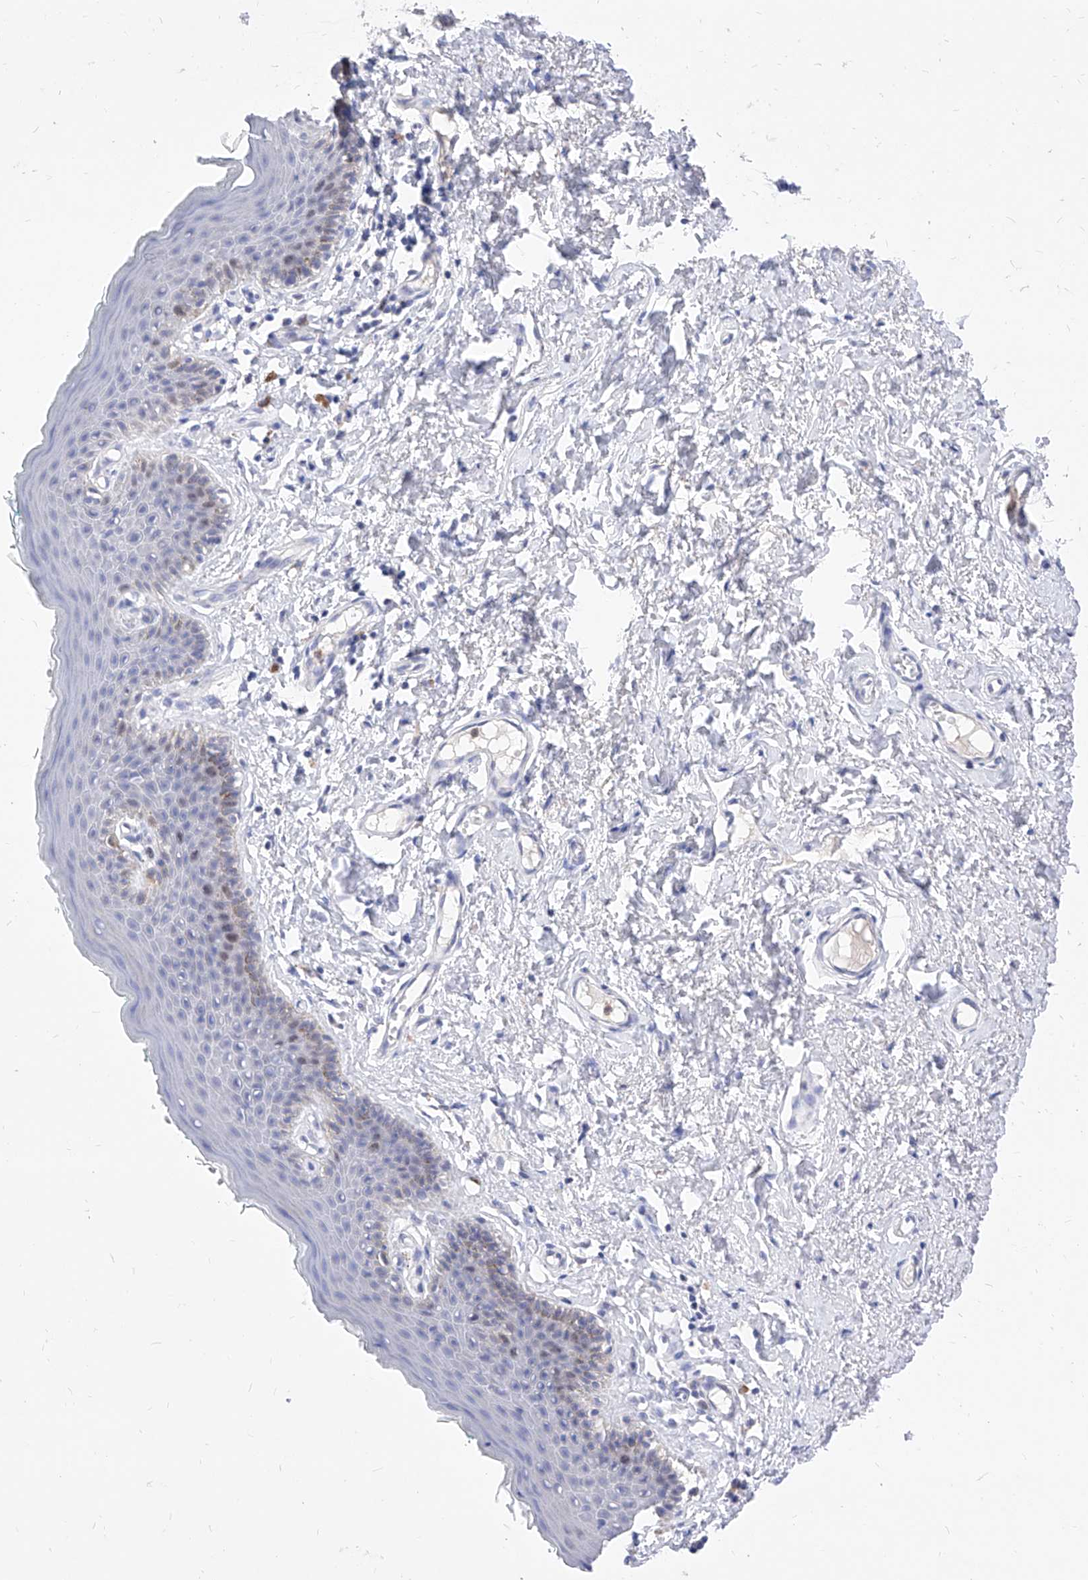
{"staining": {"intensity": "negative", "quantity": "none", "location": "none"}, "tissue": "skin", "cell_type": "Epidermal cells", "image_type": "normal", "snomed": [{"axis": "morphology", "description": "Normal tissue, NOS"}, {"axis": "topography", "description": "Vulva"}], "caption": "This is an immunohistochemistry (IHC) photomicrograph of normal human skin. There is no staining in epidermal cells.", "gene": "VAX1", "patient": {"sex": "female", "age": 66}}